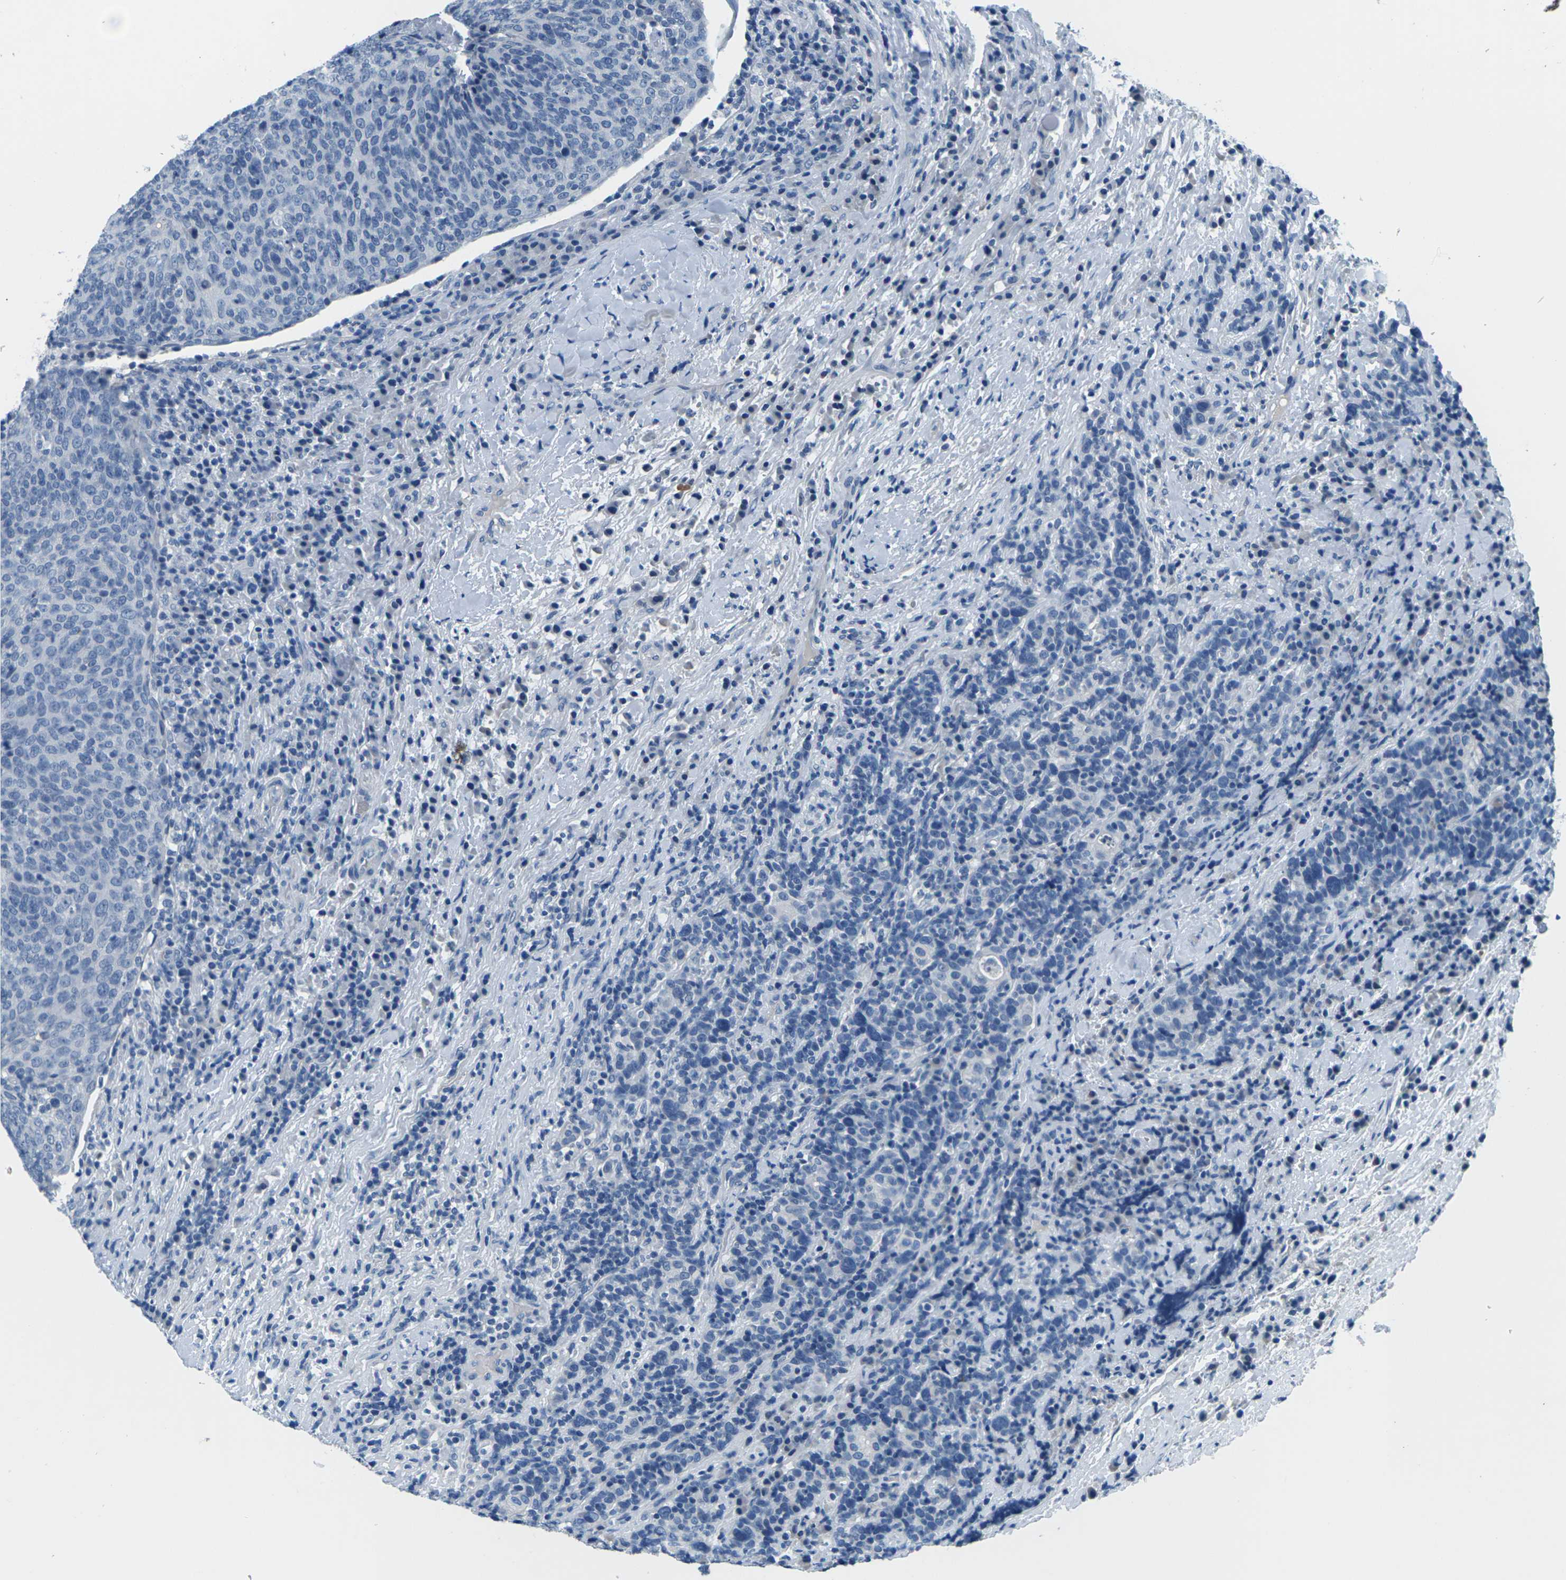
{"staining": {"intensity": "negative", "quantity": "none", "location": "none"}, "tissue": "head and neck cancer", "cell_type": "Tumor cells", "image_type": "cancer", "snomed": [{"axis": "morphology", "description": "Squamous cell carcinoma, NOS"}, {"axis": "morphology", "description": "Squamous cell carcinoma, metastatic, NOS"}, {"axis": "topography", "description": "Lymph node"}, {"axis": "topography", "description": "Head-Neck"}], "caption": "This is a photomicrograph of immunohistochemistry (IHC) staining of head and neck metastatic squamous cell carcinoma, which shows no expression in tumor cells.", "gene": "UMOD", "patient": {"sex": "male", "age": 62}}